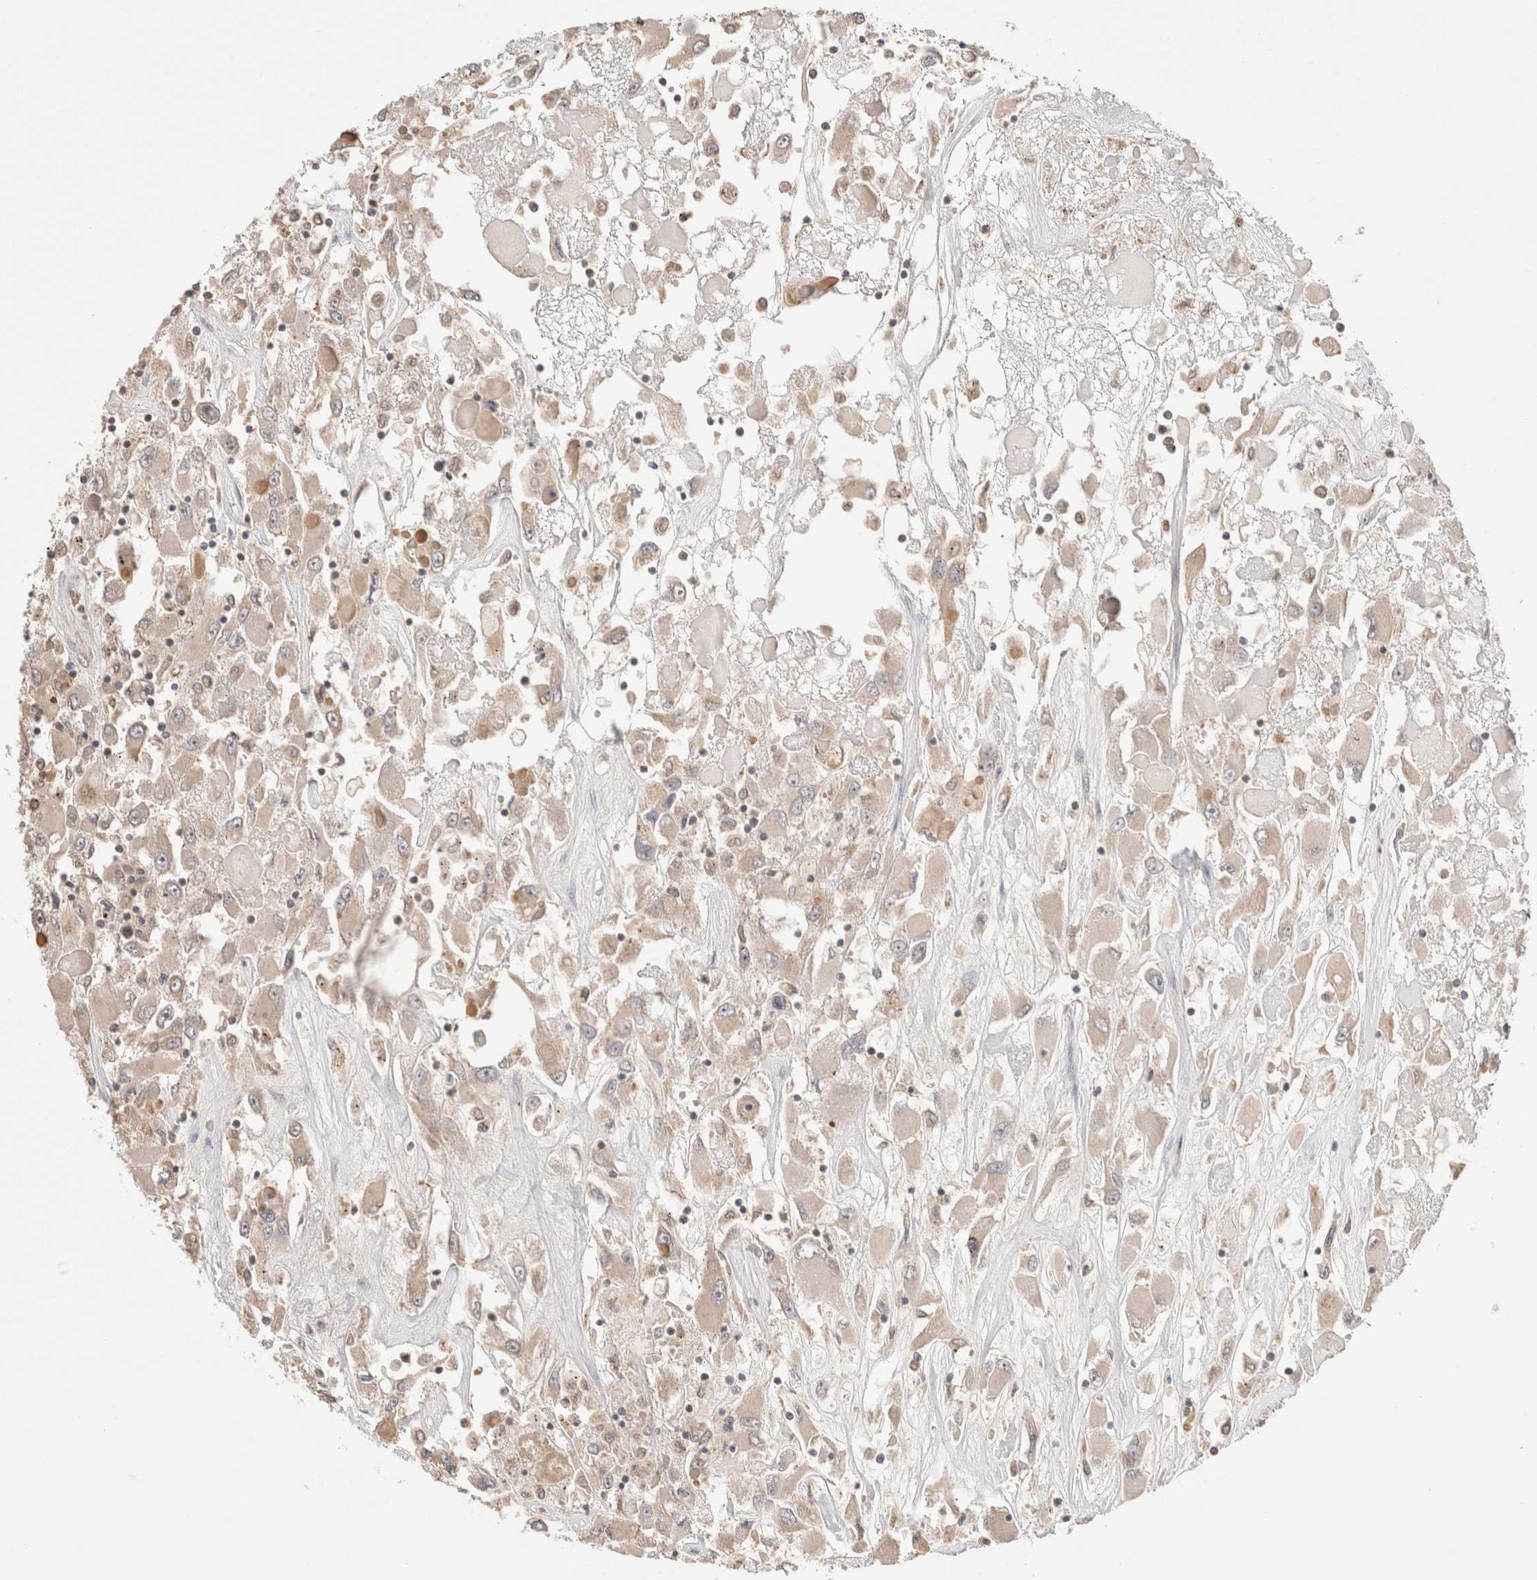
{"staining": {"intensity": "weak", "quantity": "25%-75%", "location": "cytoplasmic/membranous"}, "tissue": "renal cancer", "cell_type": "Tumor cells", "image_type": "cancer", "snomed": [{"axis": "morphology", "description": "Adenocarcinoma, NOS"}, {"axis": "topography", "description": "Kidney"}], "caption": "The photomicrograph shows staining of renal cancer (adenocarcinoma), revealing weak cytoplasmic/membranous protein staining (brown color) within tumor cells. The staining is performed using DAB brown chromogen to label protein expression. The nuclei are counter-stained blue using hematoxylin.", "gene": "SIKE1", "patient": {"sex": "female", "age": 52}}